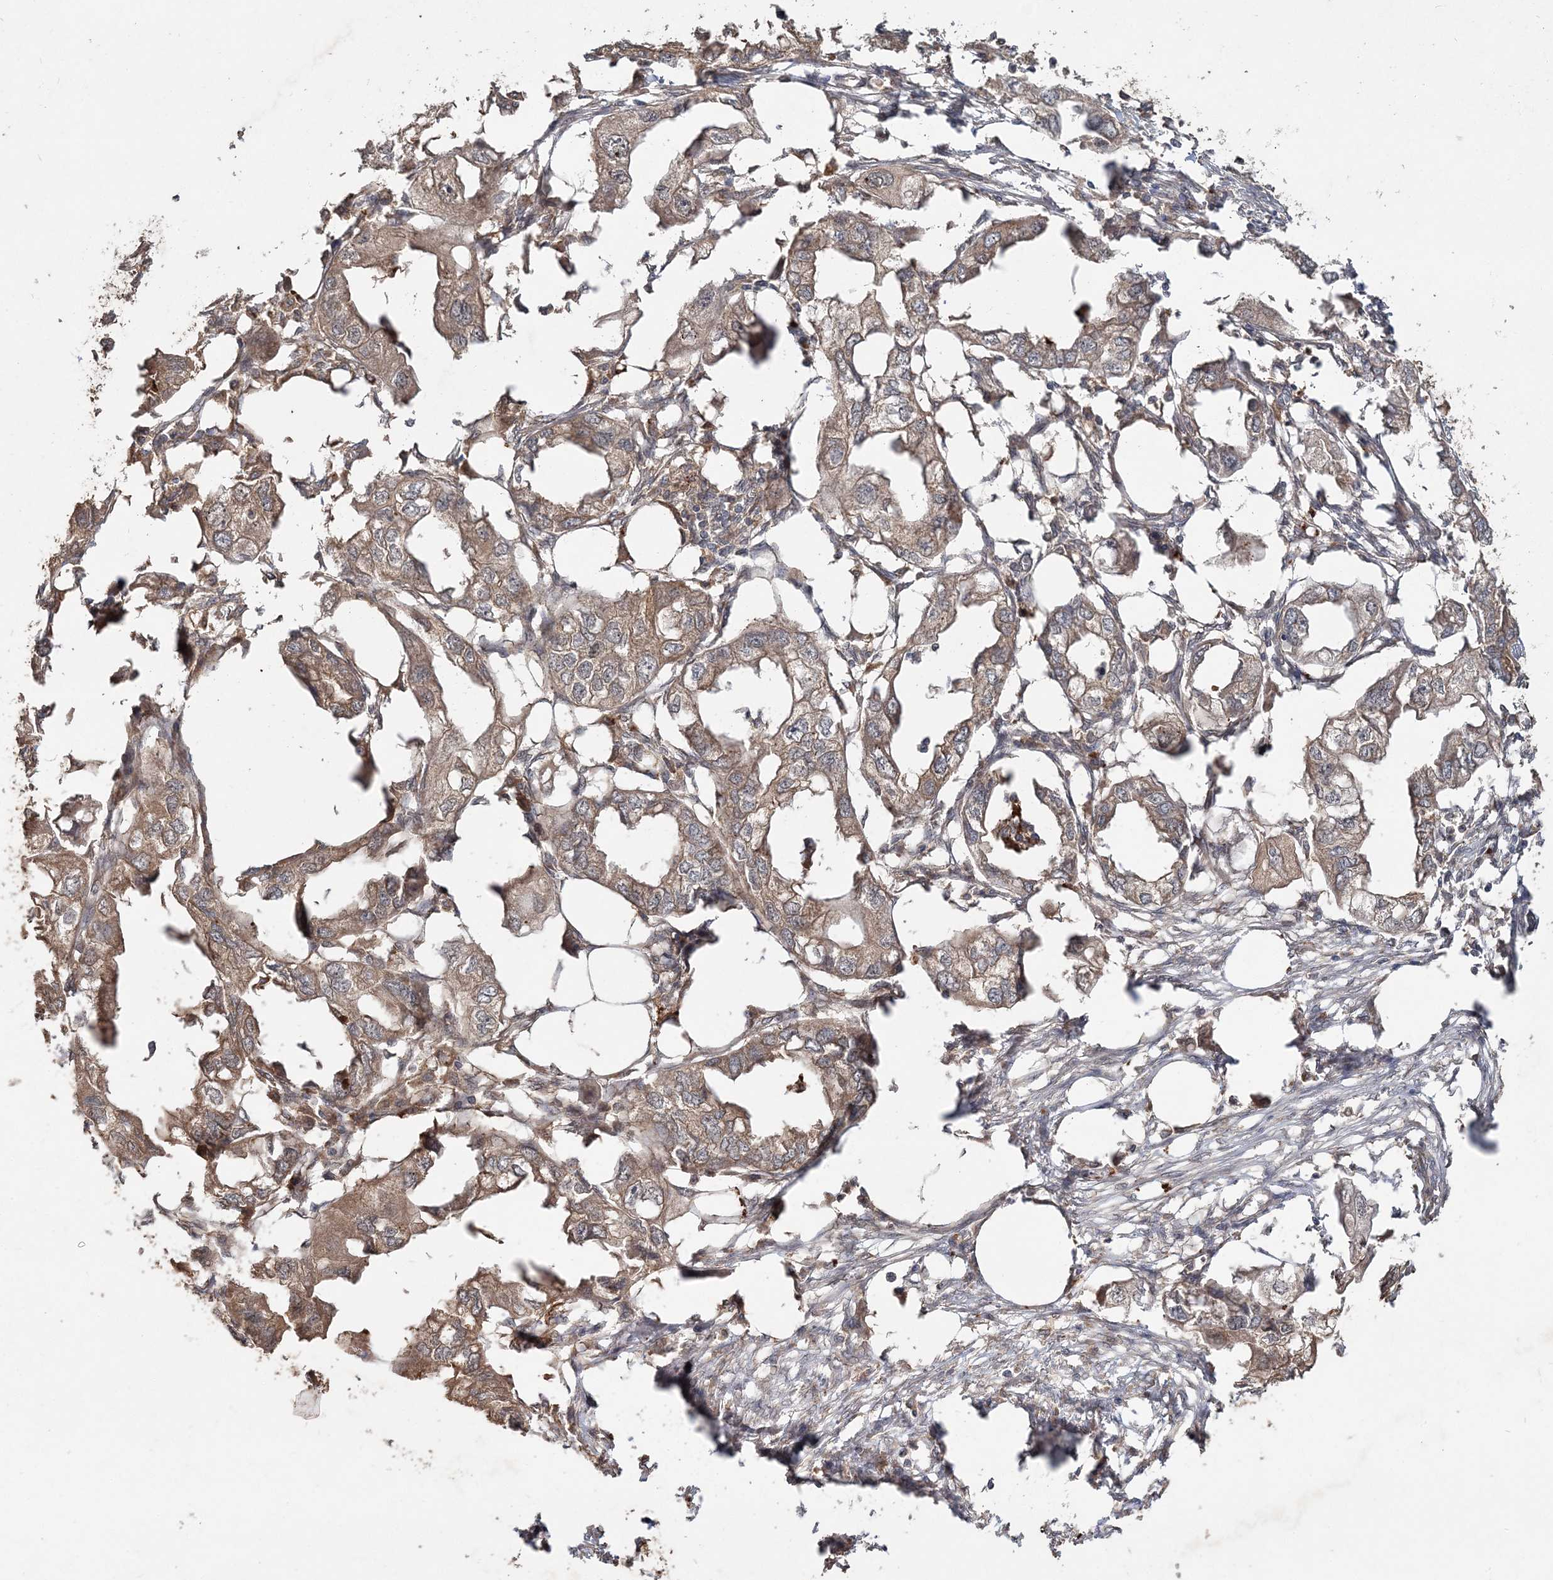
{"staining": {"intensity": "moderate", "quantity": ">75%", "location": "cytoplasmic/membranous"}, "tissue": "endometrial cancer", "cell_type": "Tumor cells", "image_type": "cancer", "snomed": [{"axis": "morphology", "description": "Adenocarcinoma, NOS"}, {"axis": "morphology", "description": "Adenocarcinoma, metastatic, NOS"}, {"axis": "topography", "description": "Adipose tissue"}, {"axis": "topography", "description": "Endometrium"}], "caption": "This histopathology image shows IHC staining of human endometrial adenocarcinoma, with medium moderate cytoplasmic/membranous expression in approximately >75% of tumor cells.", "gene": "SPRY1", "patient": {"sex": "female", "age": 67}}